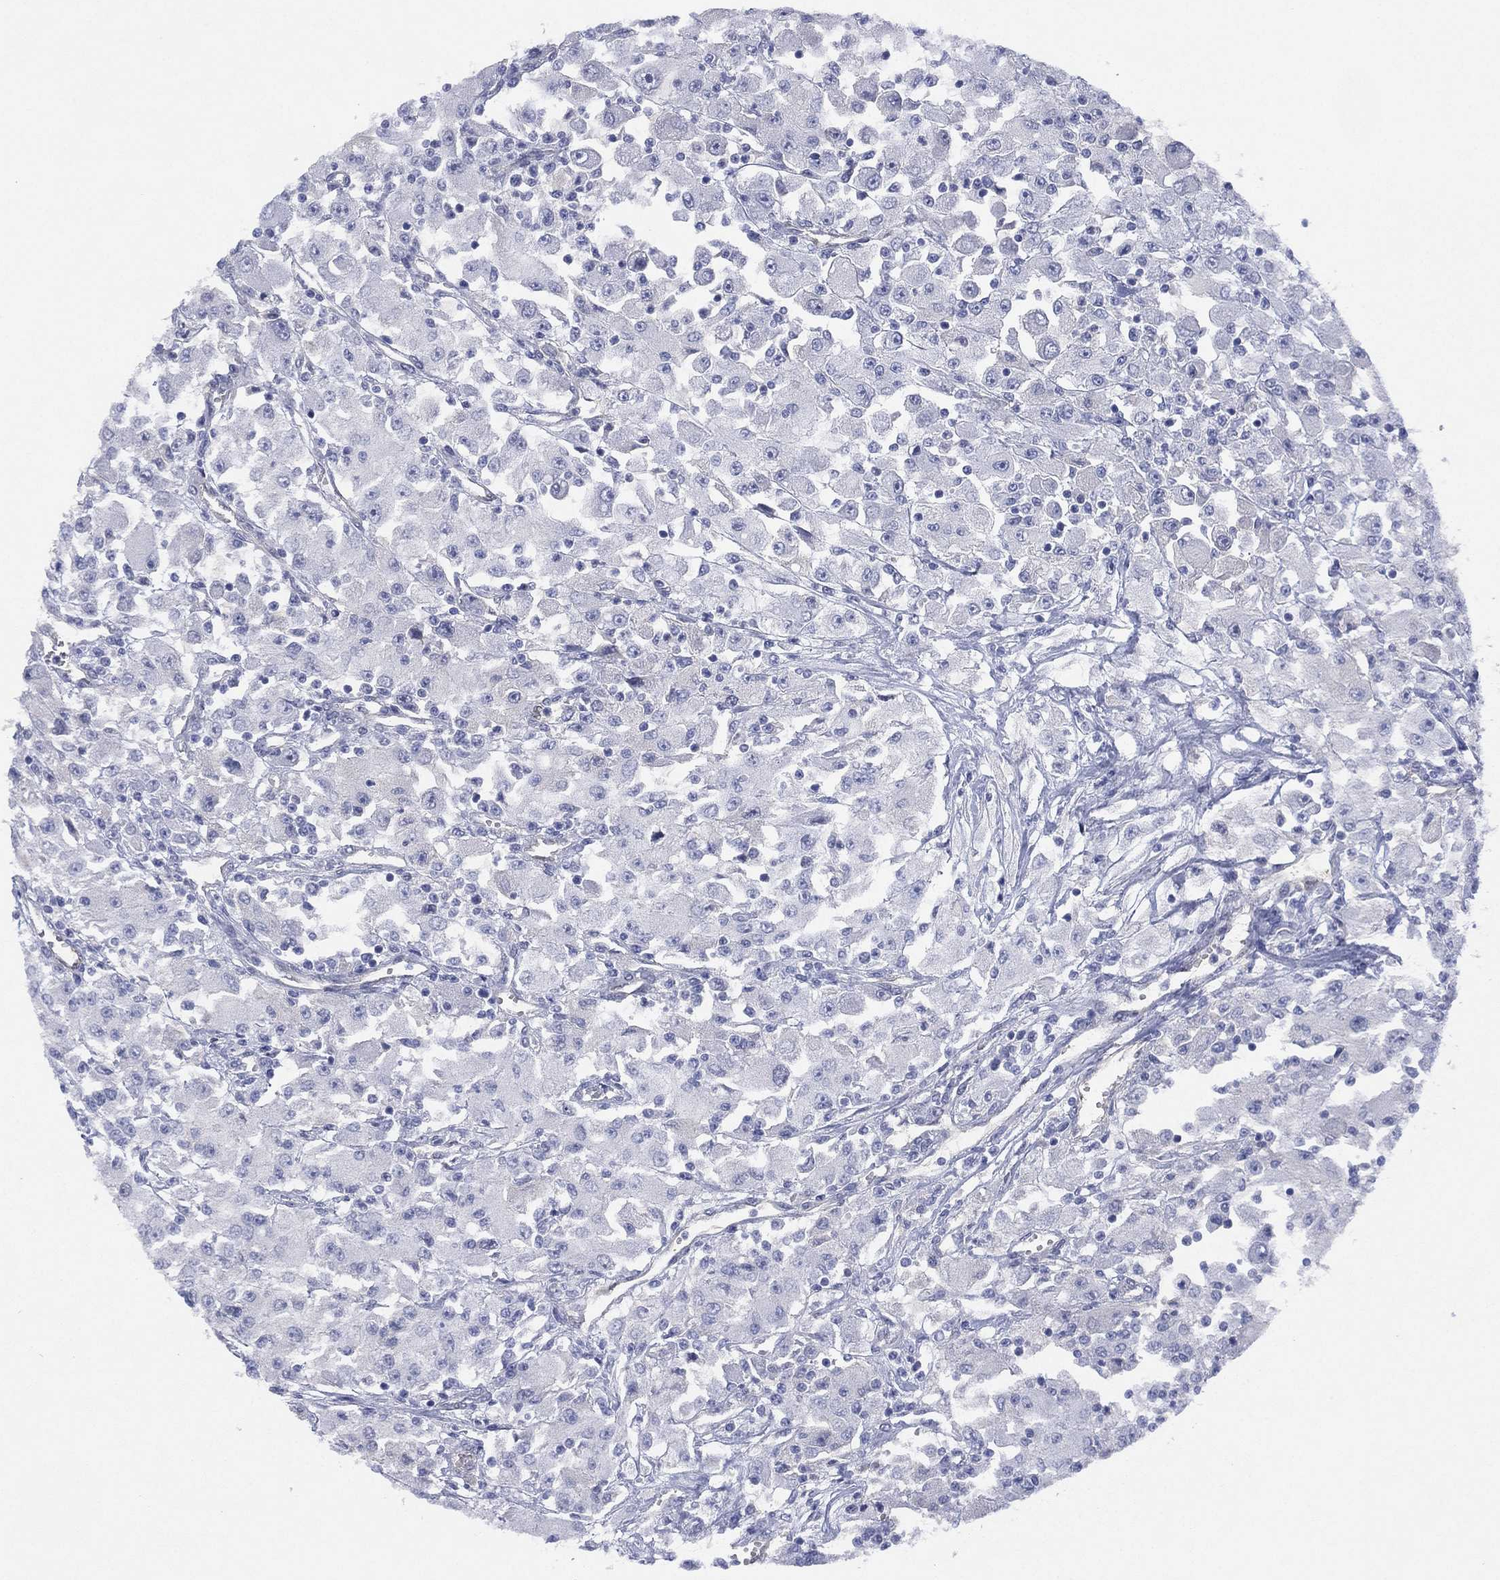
{"staining": {"intensity": "negative", "quantity": "none", "location": "none"}, "tissue": "renal cancer", "cell_type": "Tumor cells", "image_type": "cancer", "snomed": [{"axis": "morphology", "description": "Adenocarcinoma, NOS"}, {"axis": "topography", "description": "Kidney"}], "caption": "Immunohistochemistry of renal adenocarcinoma exhibits no staining in tumor cells. (DAB IHC visualized using brightfield microscopy, high magnification).", "gene": "DDAH1", "patient": {"sex": "female", "age": 67}}